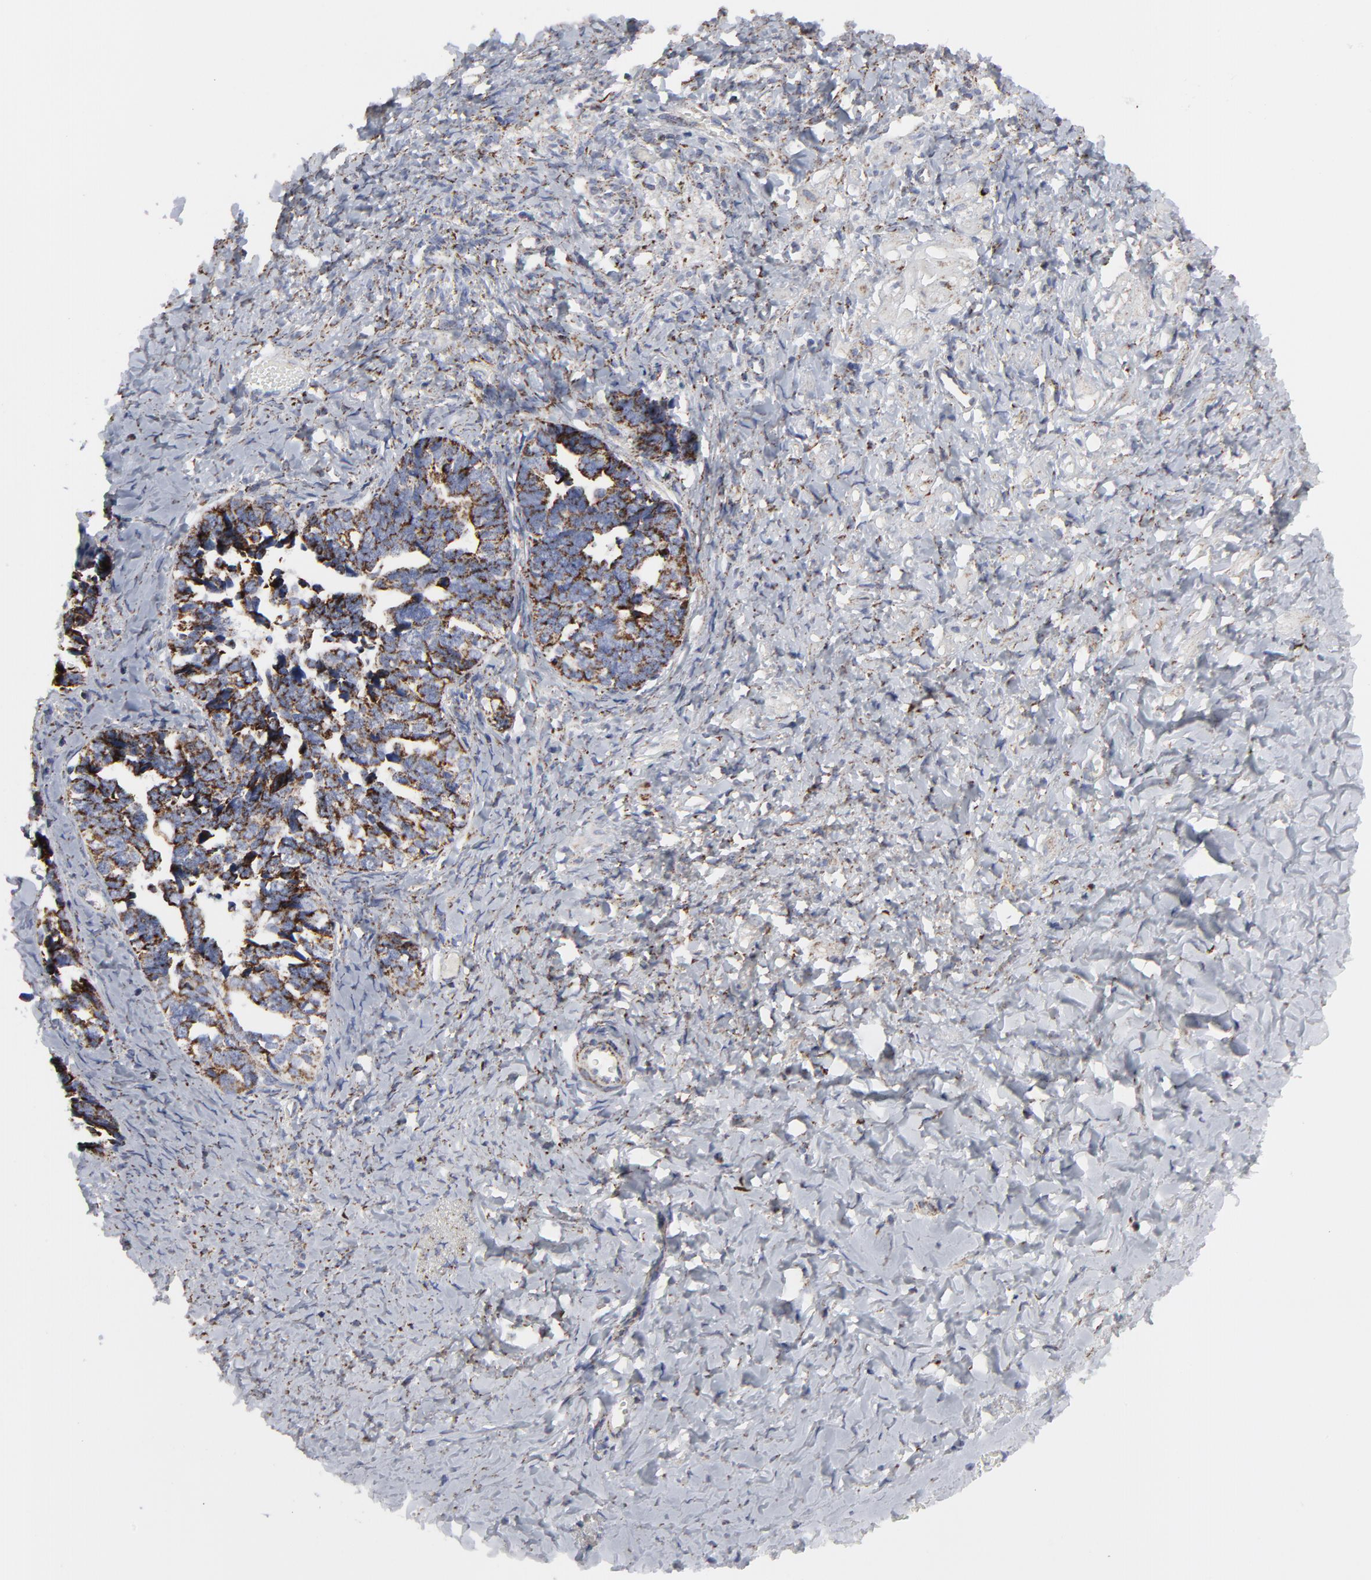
{"staining": {"intensity": "moderate", "quantity": ">75%", "location": "cytoplasmic/membranous"}, "tissue": "ovarian cancer", "cell_type": "Tumor cells", "image_type": "cancer", "snomed": [{"axis": "morphology", "description": "Cystadenocarcinoma, serous, NOS"}, {"axis": "topography", "description": "Ovary"}], "caption": "Immunohistochemistry (IHC) image of human ovarian cancer (serous cystadenocarcinoma) stained for a protein (brown), which reveals medium levels of moderate cytoplasmic/membranous expression in about >75% of tumor cells.", "gene": "TXNRD2", "patient": {"sex": "female", "age": 77}}